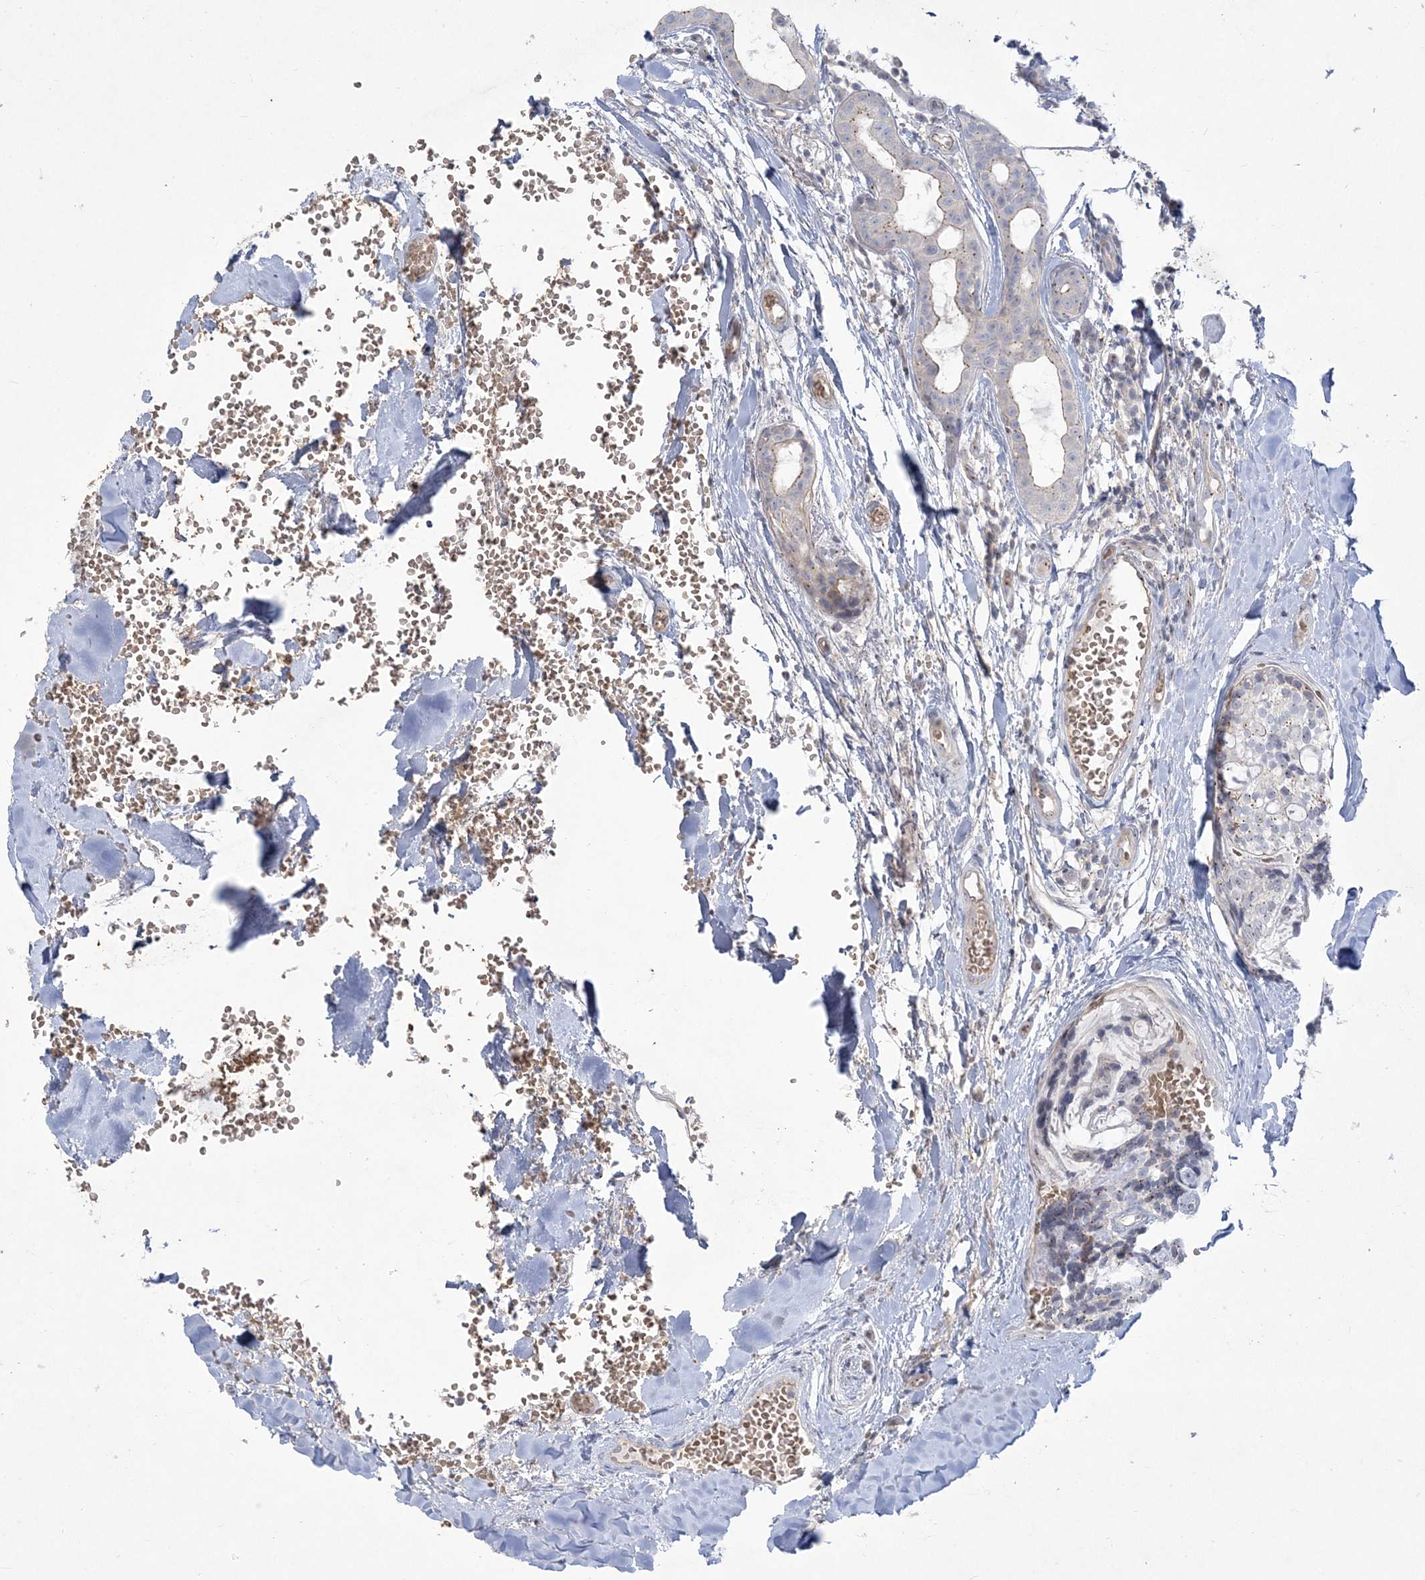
{"staining": {"intensity": "moderate", "quantity": "25%-75%", "location": "cytoplasmic/membranous"}, "tissue": "head and neck cancer", "cell_type": "Tumor cells", "image_type": "cancer", "snomed": [{"axis": "morphology", "description": "Adenocarcinoma, NOS"}, {"axis": "topography", "description": "Head-Neck"}], "caption": "DAB (3,3'-diaminobenzidine) immunohistochemical staining of head and neck cancer demonstrates moderate cytoplasmic/membranous protein expression in about 25%-75% of tumor cells.", "gene": "ADAMTS12", "patient": {"sex": "male", "age": 66}}